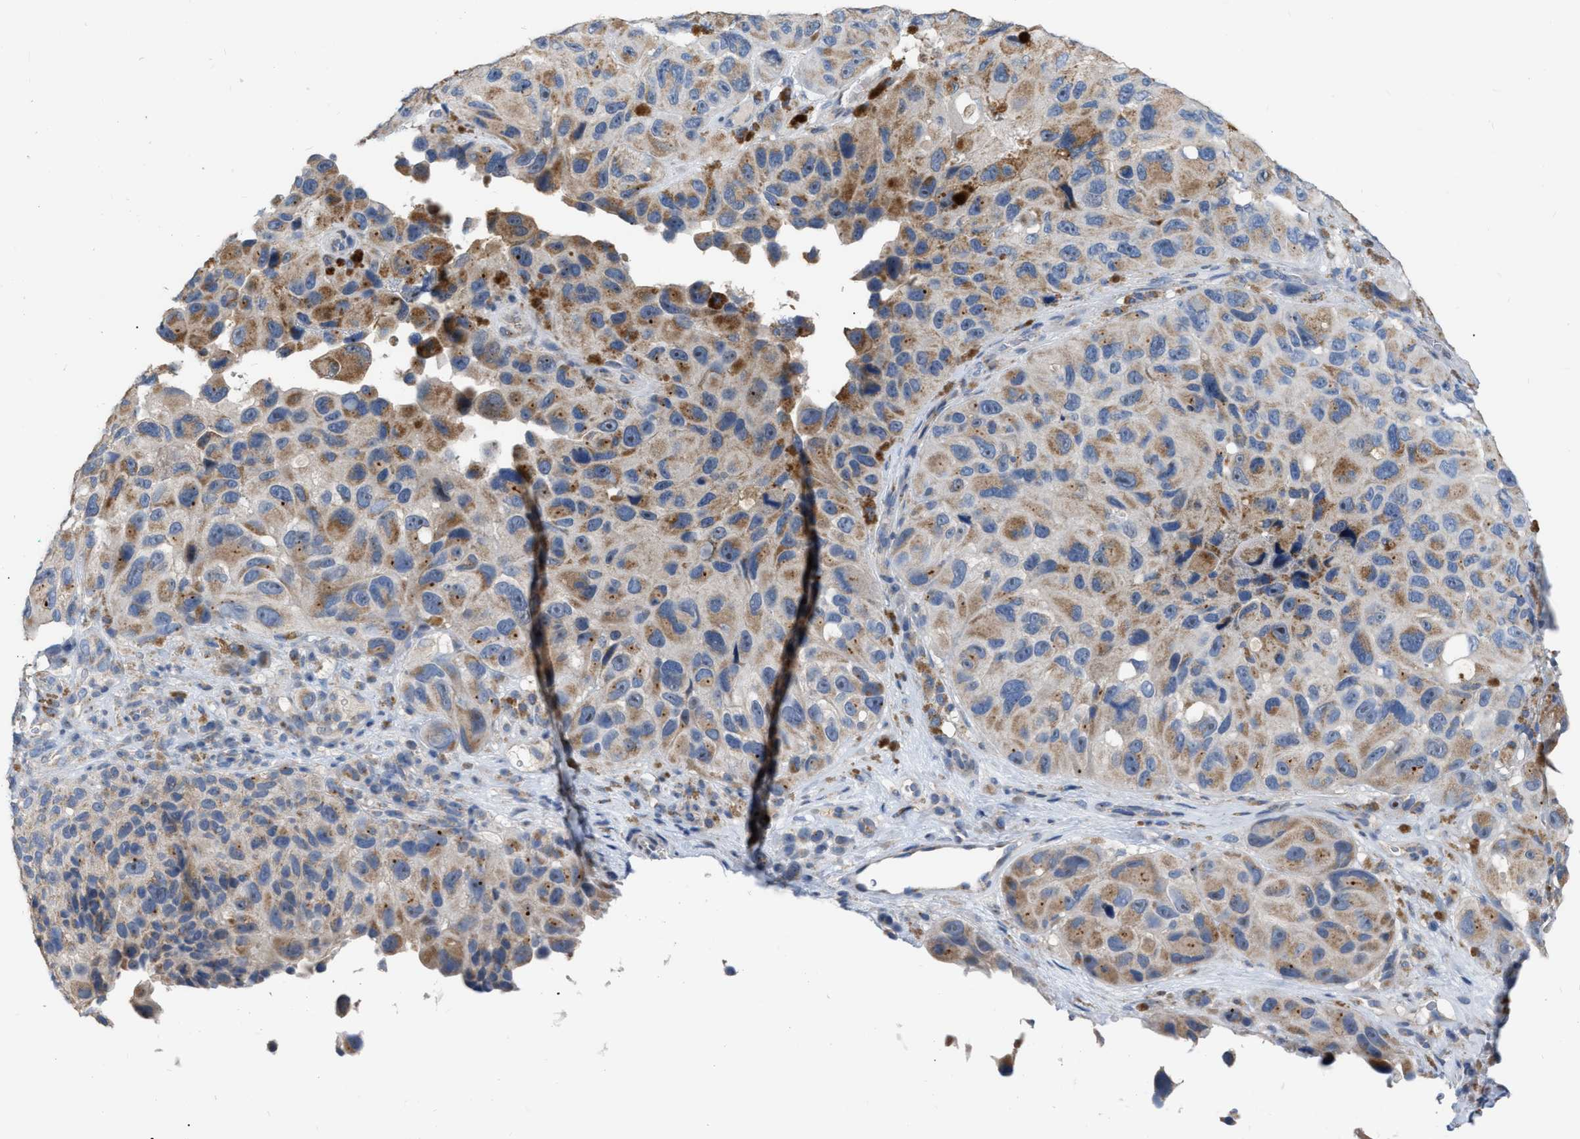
{"staining": {"intensity": "negative", "quantity": "none", "location": "none"}, "tissue": "melanoma", "cell_type": "Tumor cells", "image_type": "cancer", "snomed": [{"axis": "morphology", "description": "Malignant melanoma, NOS"}, {"axis": "topography", "description": "Skin"}], "caption": "There is no significant expression in tumor cells of malignant melanoma.", "gene": "DDX56", "patient": {"sex": "female", "age": 73}}